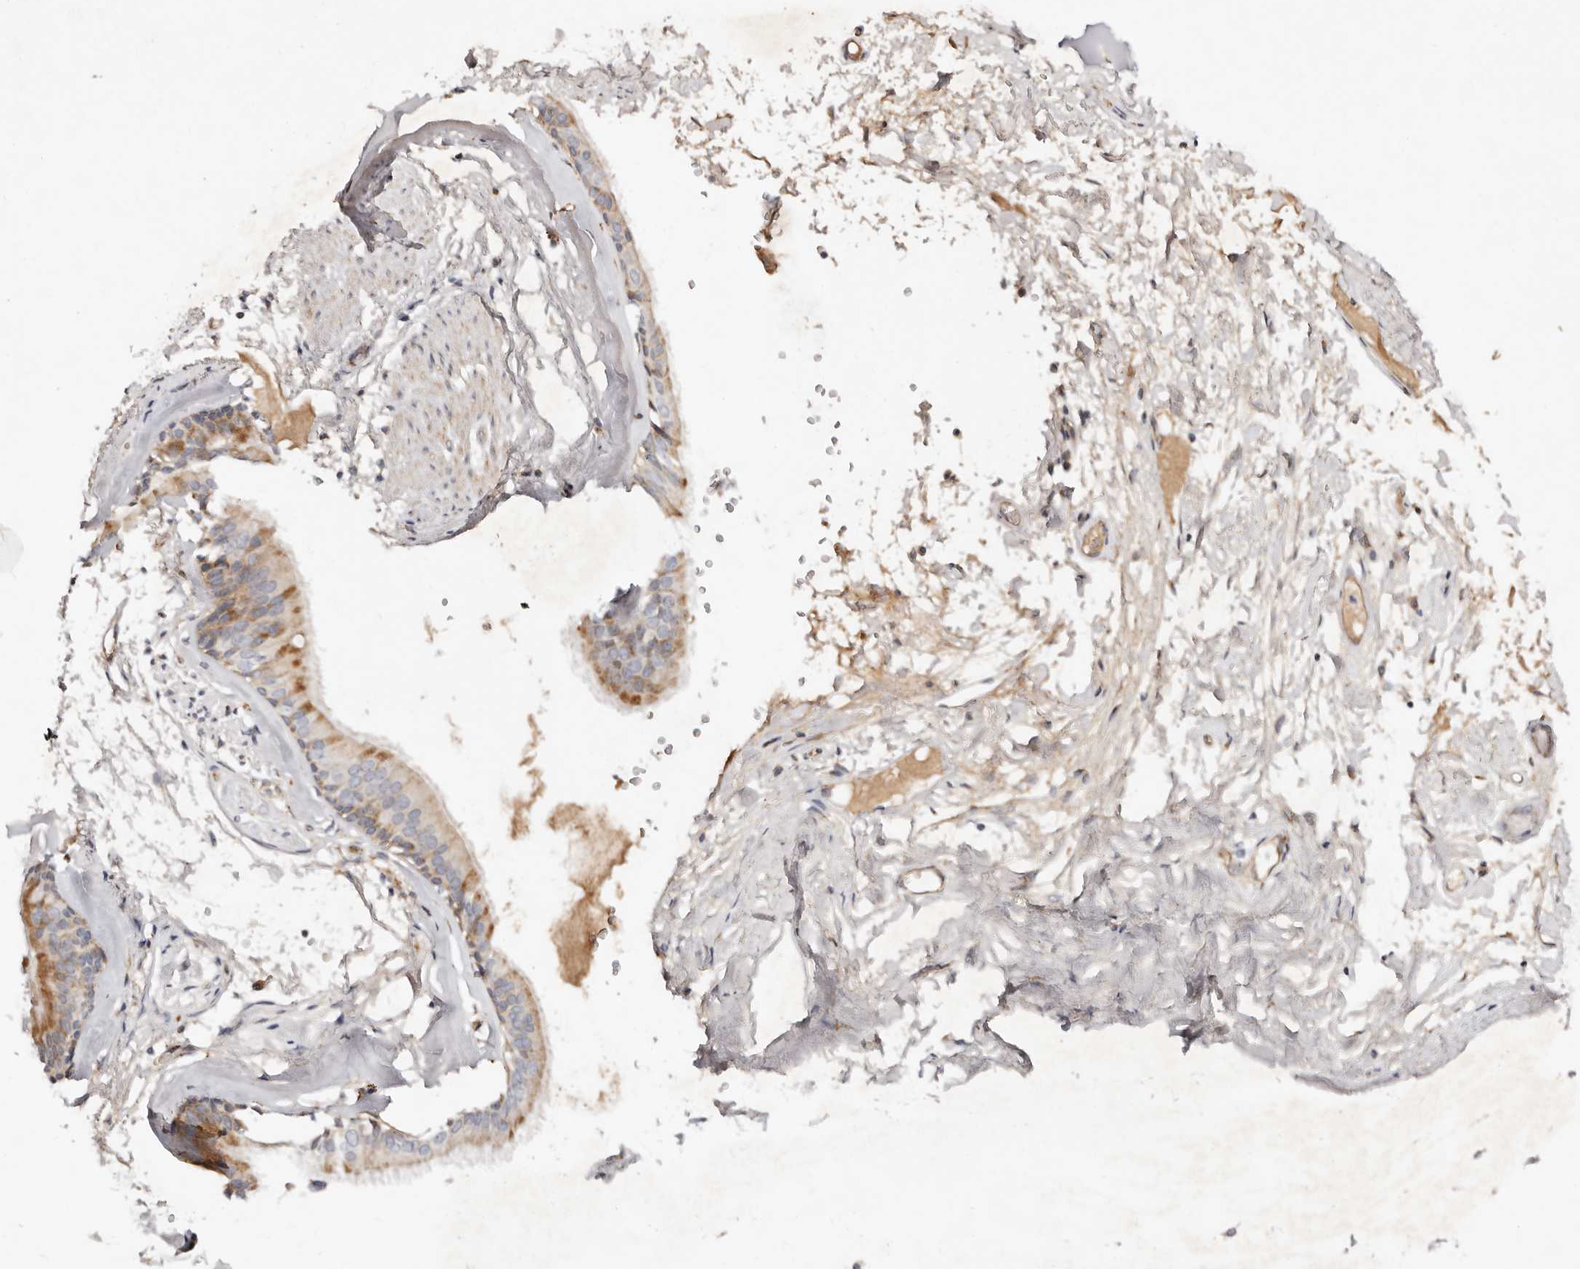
{"staining": {"intensity": "strong", "quantity": ">75%", "location": "cytoplasmic/membranous"}, "tissue": "adipose tissue", "cell_type": "Adipocytes", "image_type": "normal", "snomed": [{"axis": "morphology", "description": "Normal tissue, NOS"}, {"axis": "topography", "description": "Cartilage tissue"}], "caption": "Immunohistochemical staining of normal human adipose tissue exhibits >75% levels of strong cytoplasmic/membranous protein staining in about >75% of adipocytes. The staining was performed using DAB, with brown indicating positive protein expression. Nuclei are stained blue with hematoxylin.", "gene": "SERPINH1", "patient": {"sex": "female", "age": 63}}